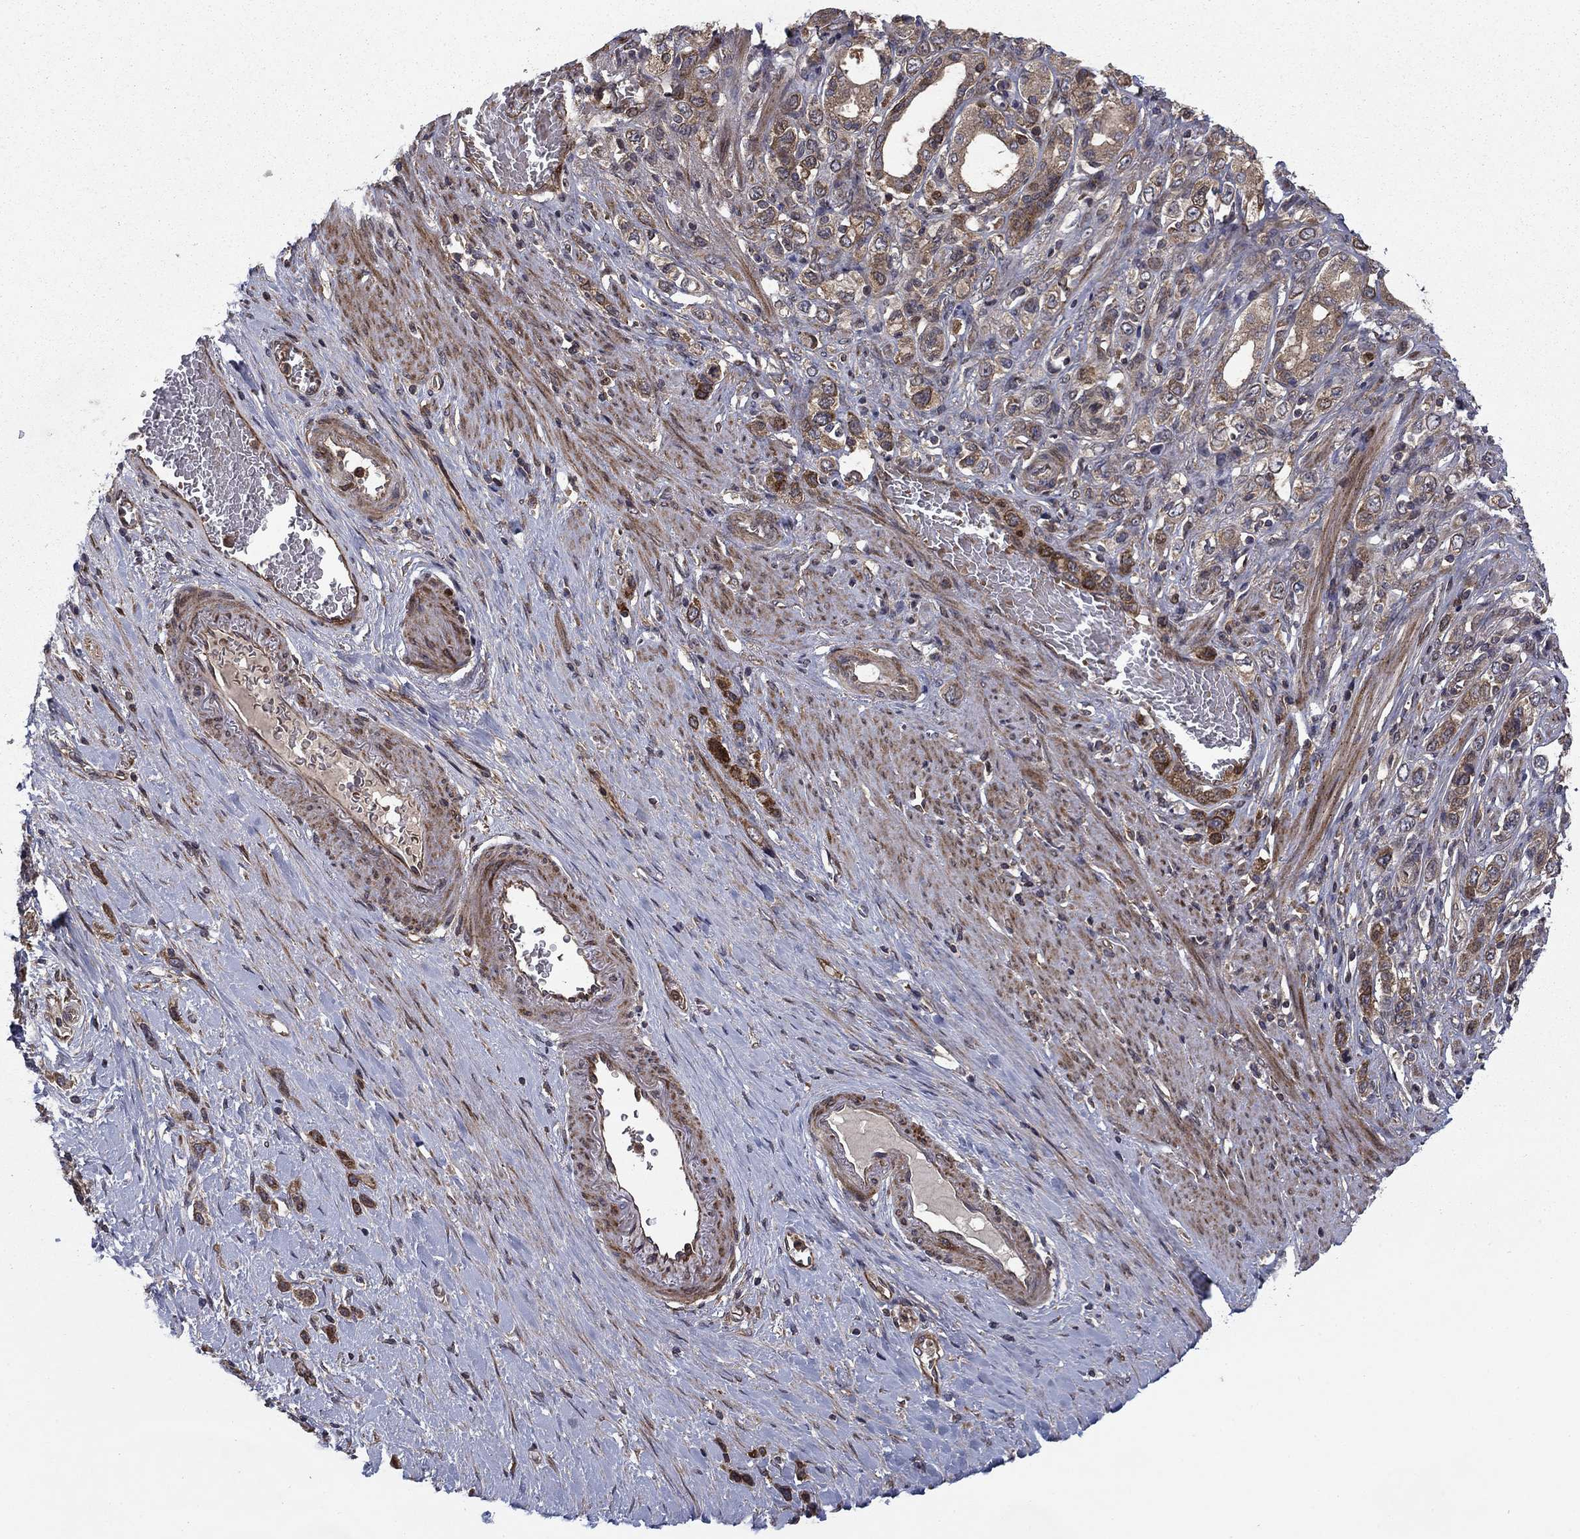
{"staining": {"intensity": "strong", "quantity": "<25%", "location": "cytoplasmic/membranous"}, "tissue": "stomach cancer", "cell_type": "Tumor cells", "image_type": "cancer", "snomed": [{"axis": "morphology", "description": "Normal tissue, NOS"}, {"axis": "morphology", "description": "Adenocarcinoma, NOS"}, {"axis": "morphology", "description": "Adenocarcinoma, High grade"}, {"axis": "topography", "description": "Stomach, upper"}, {"axis": "topography", "description": "Stomach"}], "caption": "Immunohistochemical staining of stomach cancer shows medium levels of strong cytoplasmic/membranous protein expression in approximately <25% of tumor cells.", "gene": "HDAC4", "patient": {"sex": "female", "age": 65}}